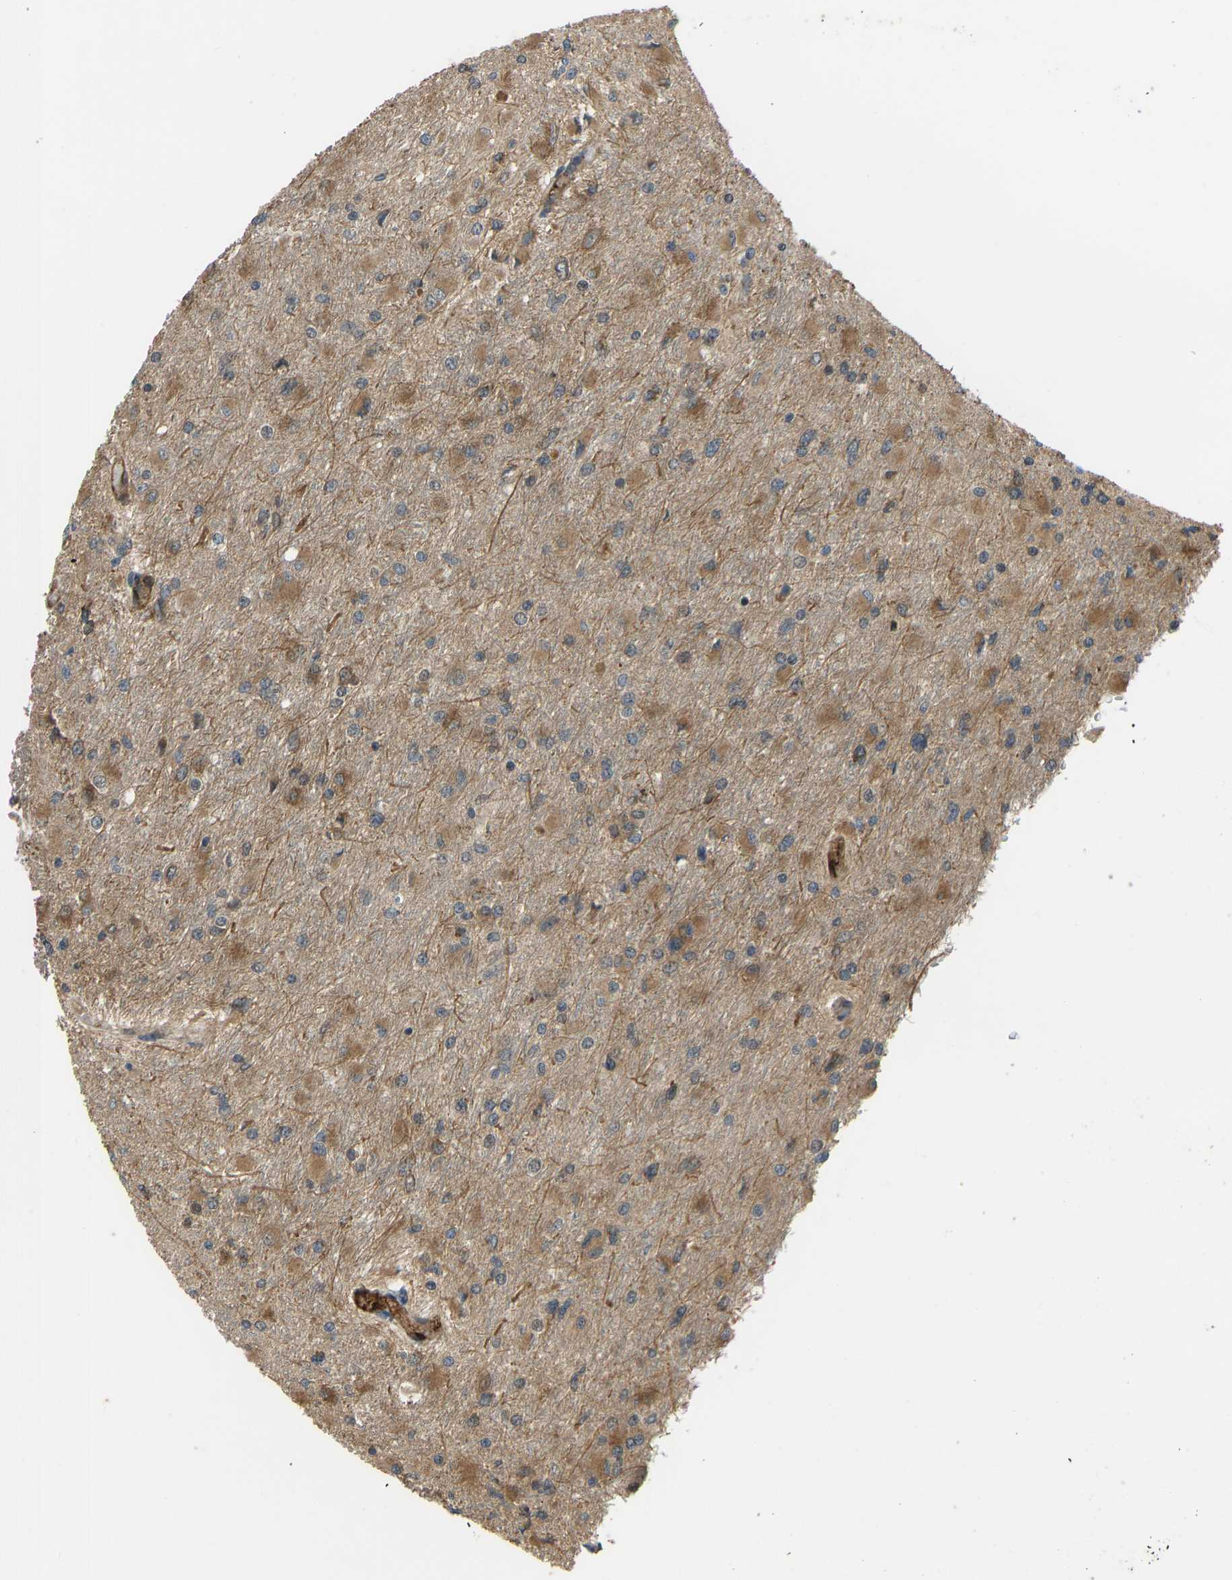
{"staining": {"intensity": "moderate", "quantity": "25%-75%", "location": "cytoplasmic/membranous"}, "tissue": "glioma", "cell_type": "Tumor cells", "image_type": "cancer", "snomed": [{"axis": "morphology", "description": "Glioma, malignant, High grade"}, {"axis": "topography", "description": "Cerebral cortex"}], "caption": "Protein staining shows moderate cytoplasmic/membranous staining in approximately 25%-75% of tumor cells in glioma.", "gene": "CCT8", "patient": {"sex": "female", "age": 36}}